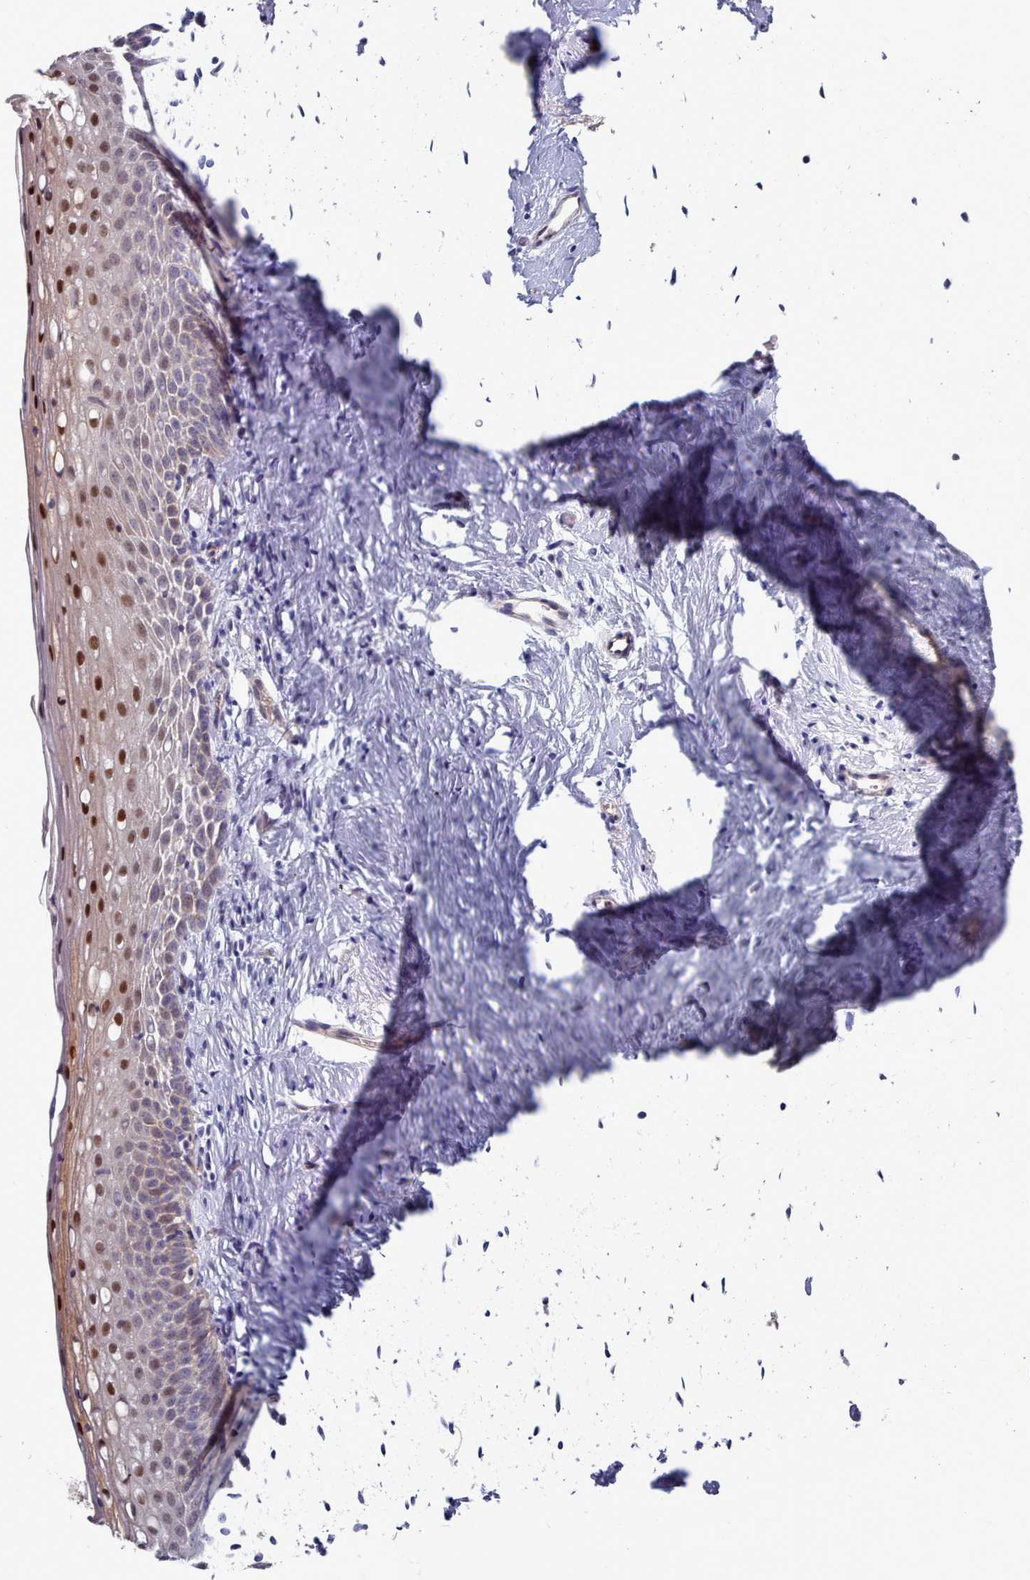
{"staining": {"intensity": "negative", "quantity": "none", "location": "none"}, "tissue": "cervix", "cell_type": "Glandular cells", "image_type": "normal", "snomed": [{"axis": "morphology", "description": "Normal tissue, NOS"}, {"axis": "topography", "description": "Cervix"}], "caption": "Immunohistochemical staining of normal human cervix displays no significant staining in glandular cells.", "gene": "G6PC1", "patient": {"sex": "female", "age": 57}}